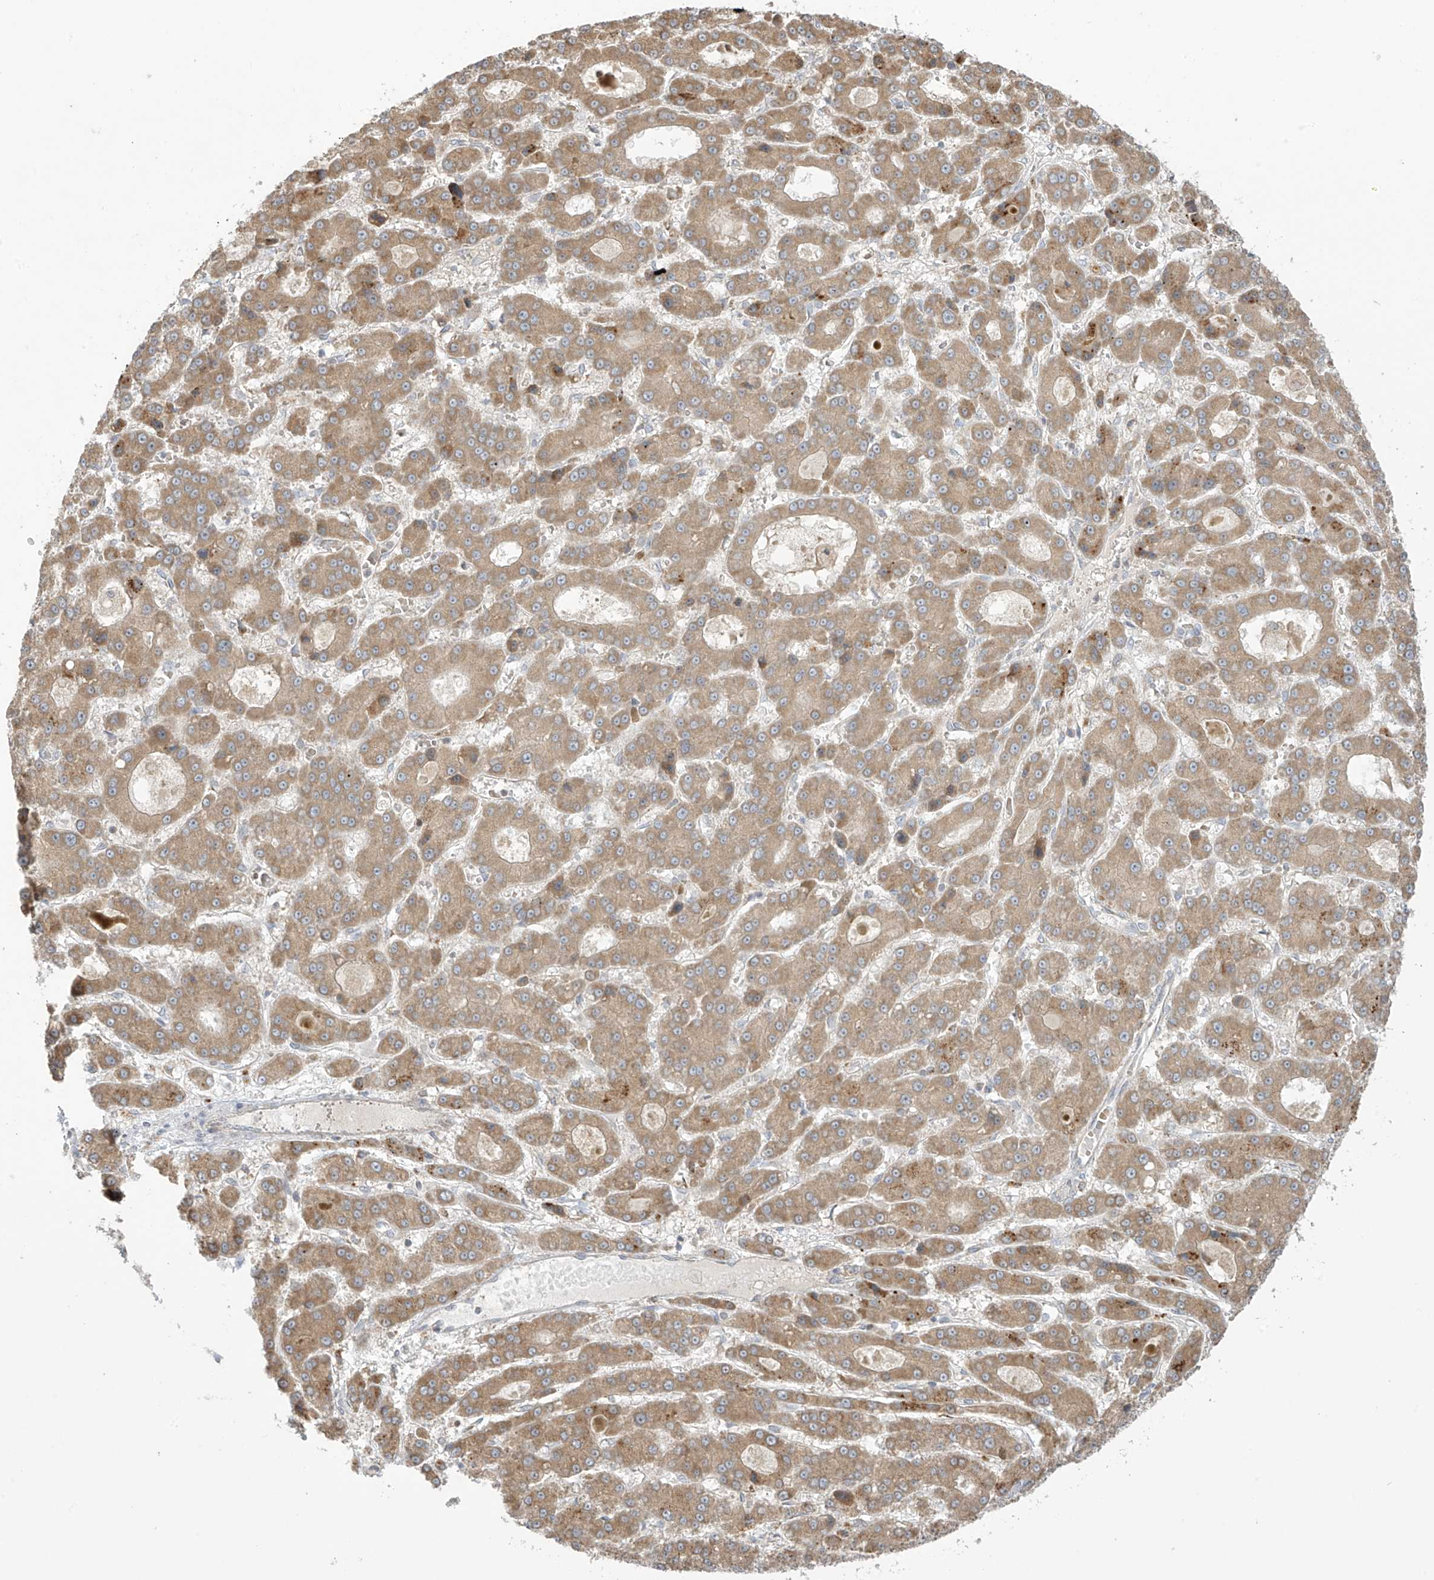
{"staining": {"intensity": "moderate", "quantity": ">75%", "location": "cytoplasmic/membranous"}, "tissue": "liver cancer", "cell_type": "Tumor cells", "image_type": "cancer", "snomed": [{"axis": "morphology", "description": "Carcinoma, Hepatocellular, NOS"}, {"axis": "topography", "description": "Liver"}], "caption": "IHC of human hepatocellular carcinoma (liver) shows medium levels of moderate cytoplasmic/membranous staining in approximately >75% of tumor cells. (DAB = brown stain, brightfield microscopy at high magnification).", "gene": "PPAT", "patient": {"sex": "male", "age": 70}}